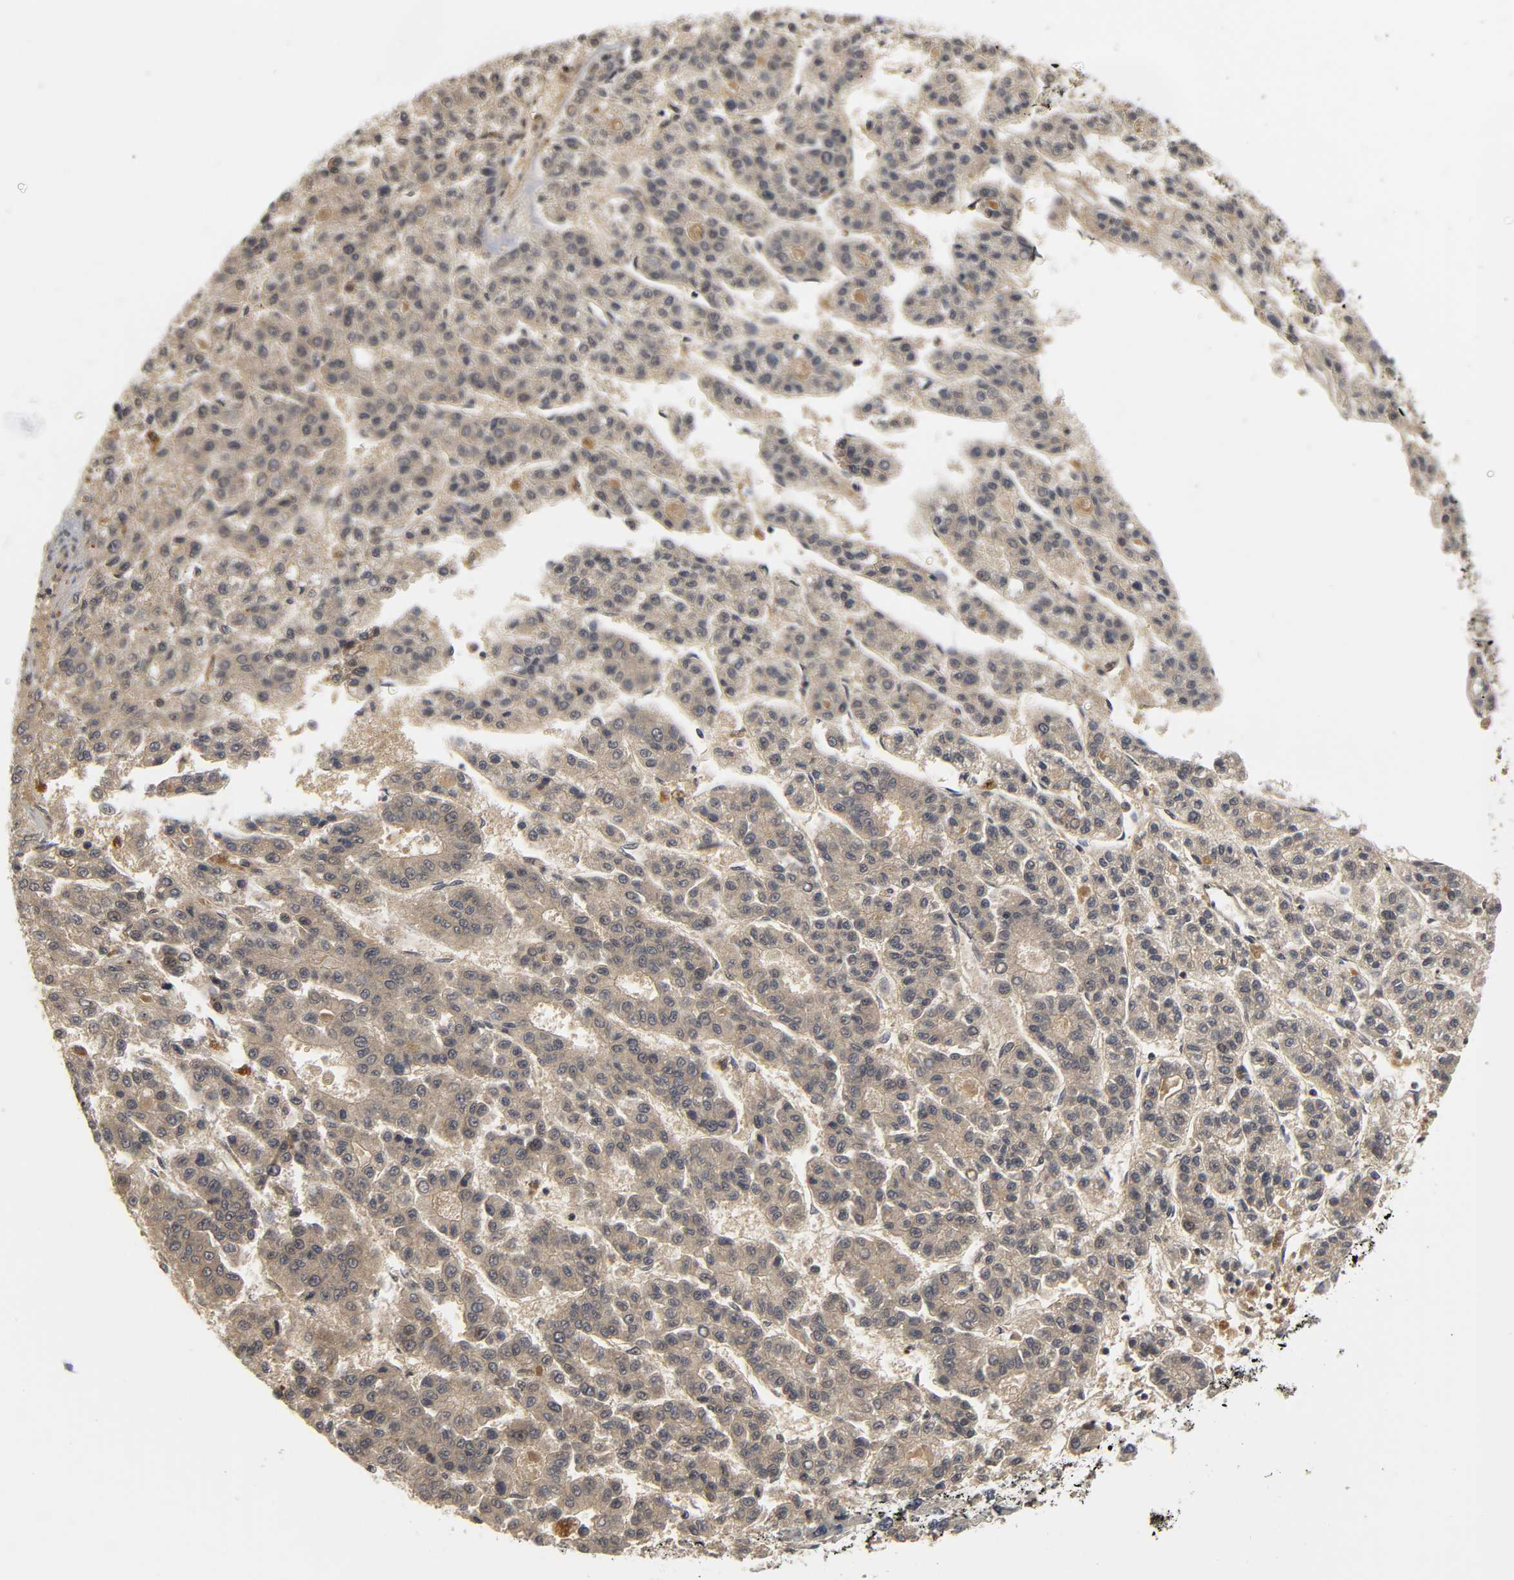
{"staining": {"intensity": "moderate", "quantity": ">75%", "location": "cytoplasmic/membranous,nuclear"}, "tissue": "liver cancer", "cell_type": "Tumor cells", "image_type": "cancer", "snomed": [{"axis": "morphology", "description": "Carcinoma, Hepatocellular, NOS"}, {"axis": "topography", "description": "Liver"}], "caption": "Hepatocellular carcinoma (liver) tissue displays moderate cytoplasmic/membranous and nuclear expression in approximately >75% of tumor cells", "gene": "PARK7", "patient": {"sex": "male", "age": 70}}